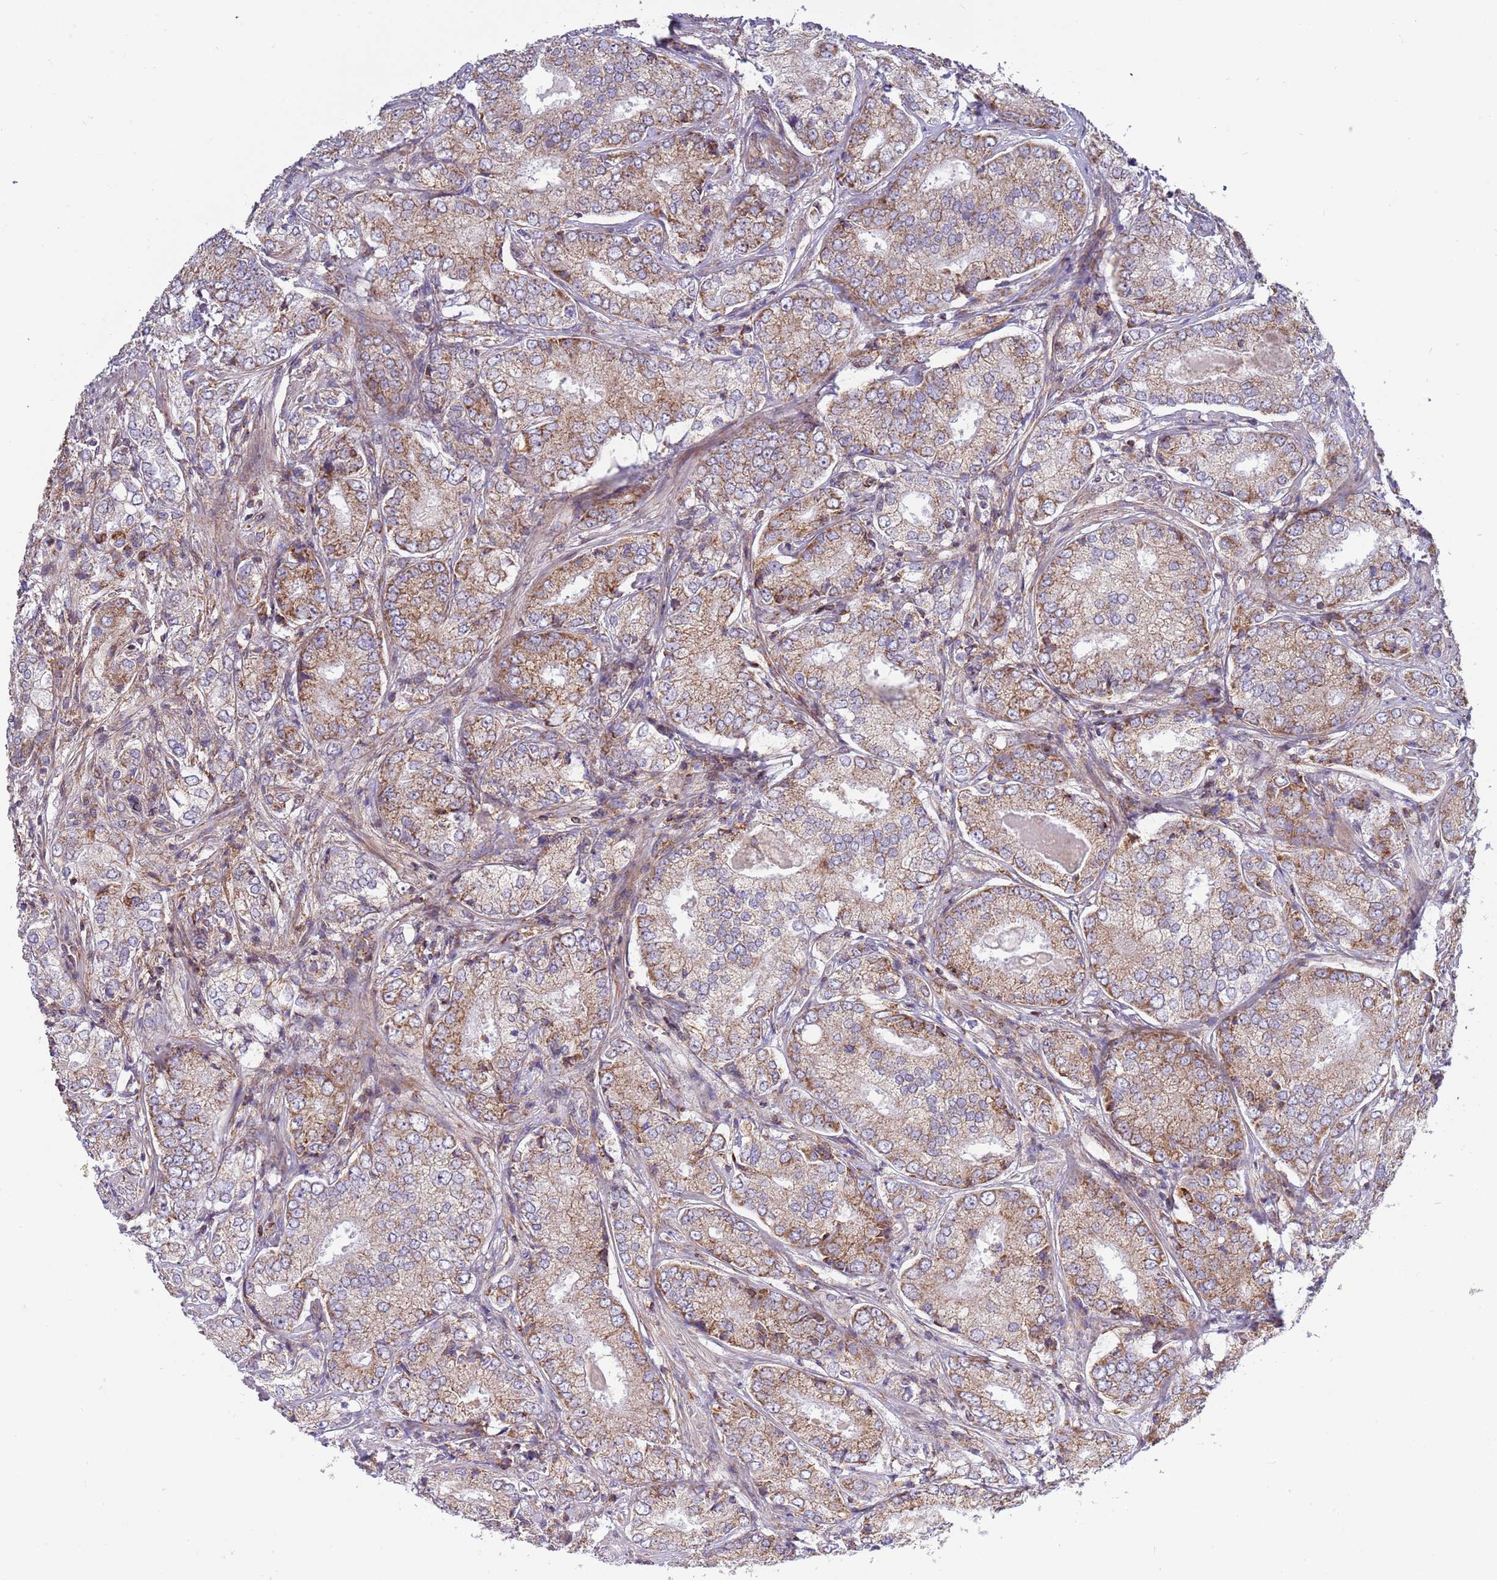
{"staining": {"intensity": "moderate", "quantity": ">75%", "location": "cytoplasmic/membranous"}, "tissue": "prostate cancer", "cell_type": "Tumor cells", "image_type": "cancer", "snomed": [{"axis": "morphology", "description": "Adenocarcinoma, High grade"}, {"axis": "topography", "description": "Prostate"}], "caption": "IHC staining of prostate cancer, which displays medium levels of moderate cytoplasmic/membranous positivity in approximately >75% of tumor cells indicating moderate cytoplasmic/membranous protein positivity. The staining was performed using DAB (brown) for protein detection and nuclei were counterstained in hematoxylin (blue).", "gene": "IRS4", "patient": {"sex": "male", "age": 63}}